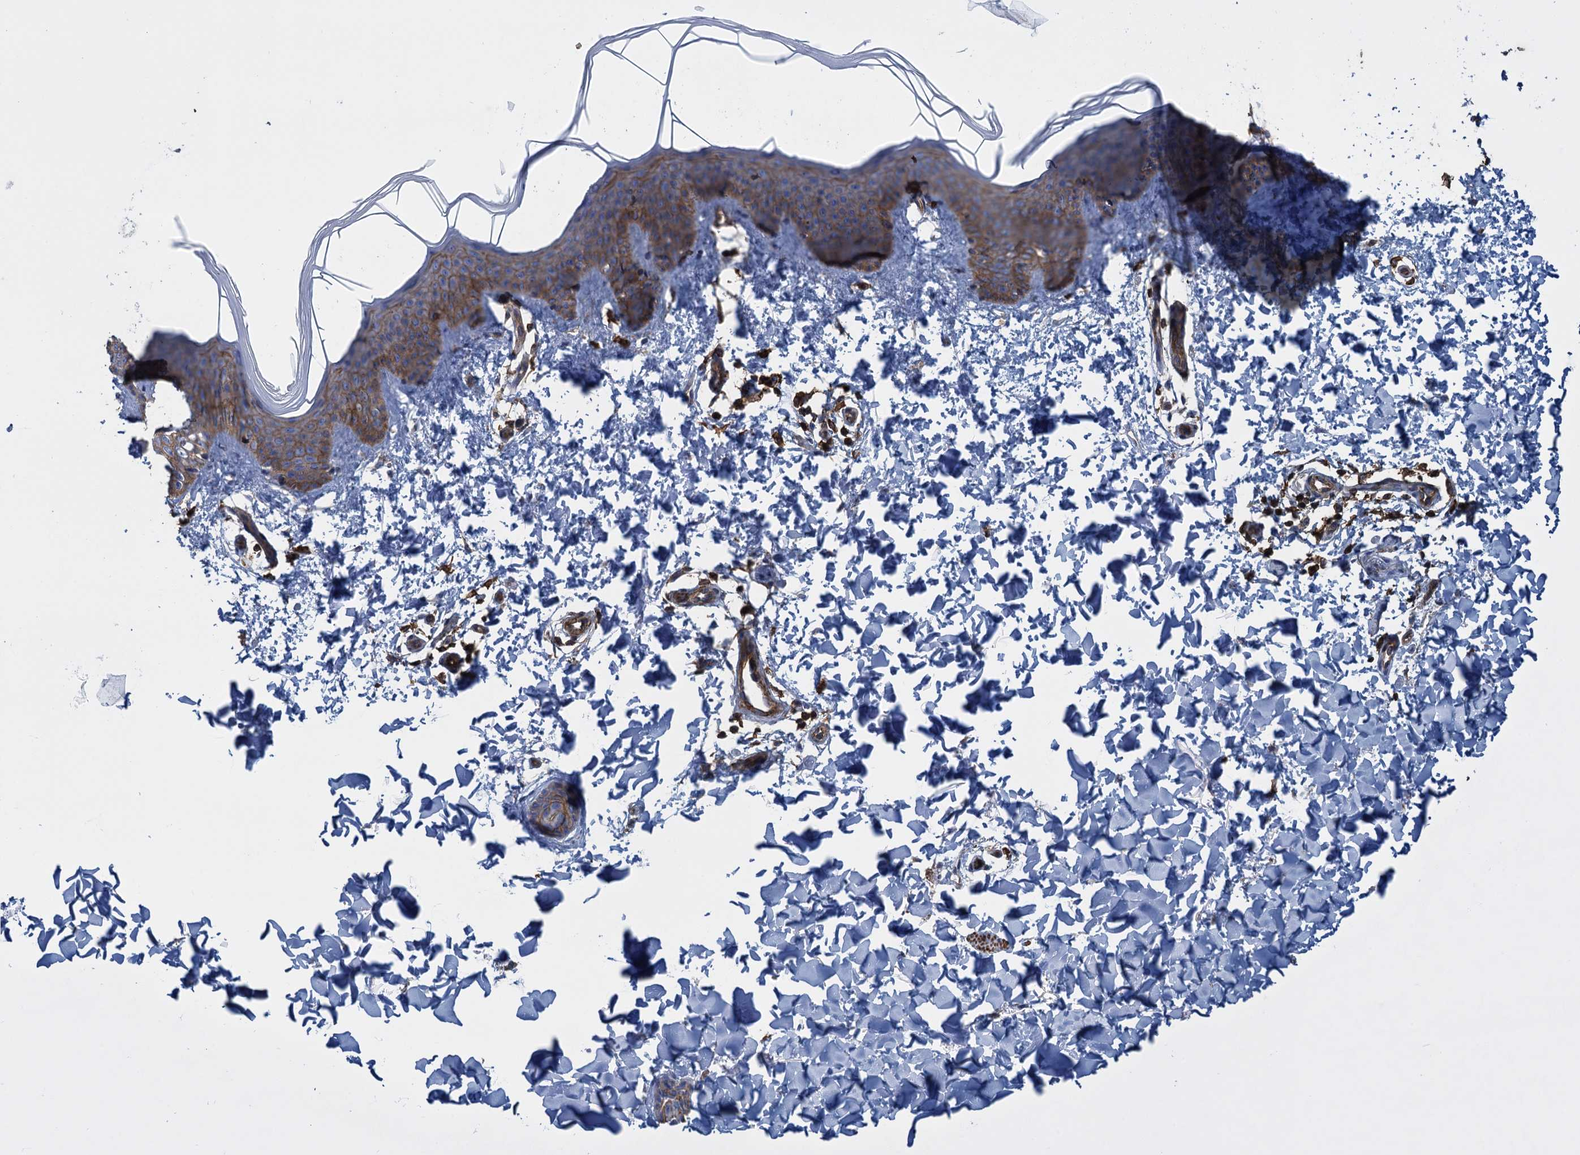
{"staining": {"intensity": "negative", "quantity": "none", "location": "none"}, "tissue": "skin", "cell_type": "Fibroblasts", "image_type": "normal", "snomed": [{"axis": "morphology", "description": "Normal tissue, NOS"}, {"axis": "topography", "description": "Skin"}], "caption": "This is a histopathology image of IHC staining of benign skin, which shows no staining in fibroblasts.", "gene": "PROSER2", "patient": {"sex": "male", "age": 36}}